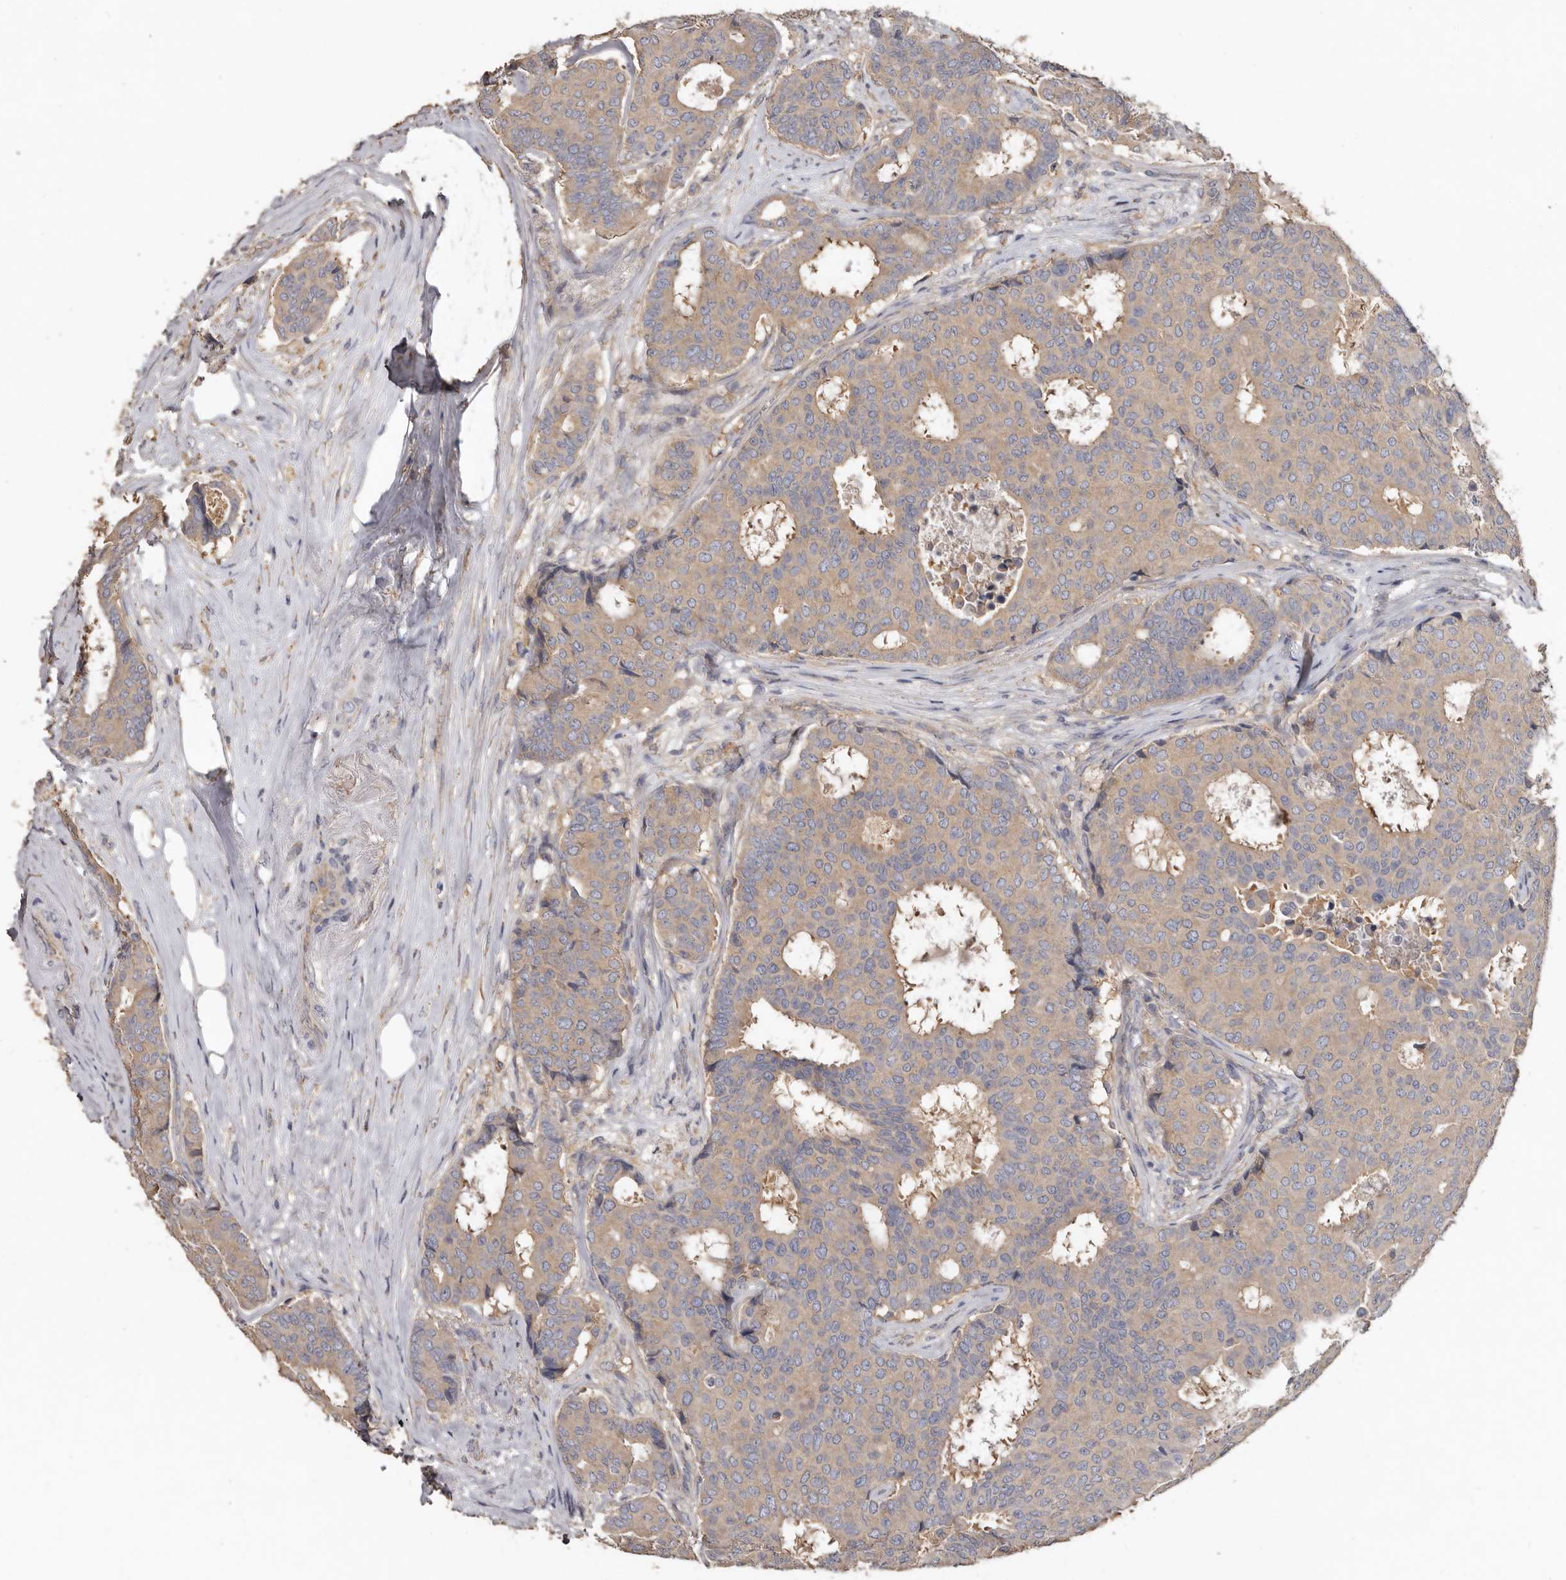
{"staining": {"intensity": "weak", "quantity": ">75%", "location": "cytoplasmic/membranous"}, "tissue": "breast cancer", "cell_type": "Tumor cells", "image_type": "cancer", "snomed": [{"axis": "morphology", "description": "Duct carcinoma"}, {"axis": "topography", "description": "Breast"}], "caption": "Human breast invasive ductal carcinoma stained with a protein marker displays weak staining in tumor cells.", "gene": "FLCN", "patient": {"sex": "female", "age": 75}}